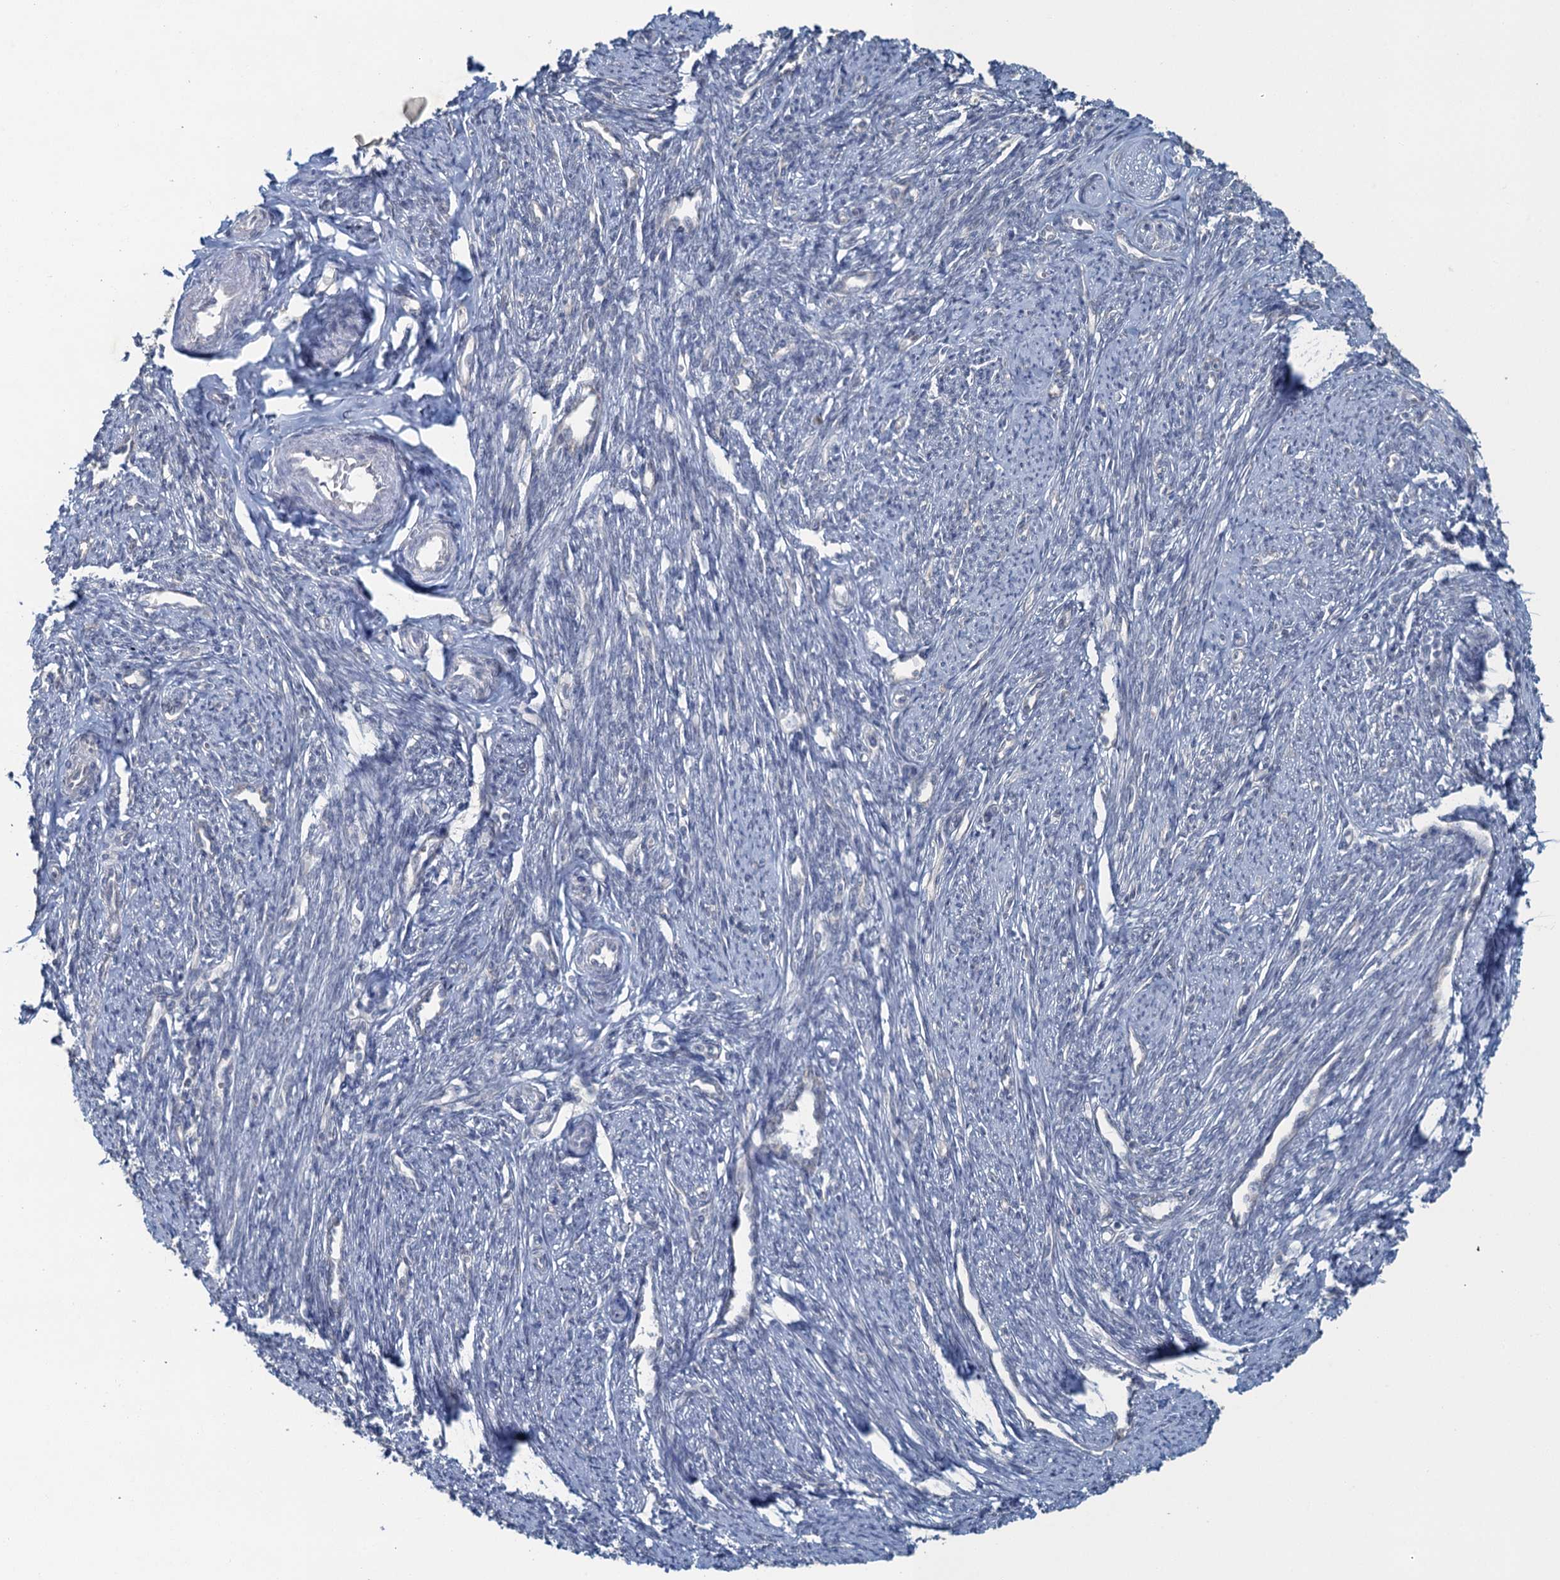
{"staining": {"intensity": "negative", "quantity": "none", "location": "none"}, "tissue": "smooth muscle", "cell_type": "Smooth muscle cells", "image_type": "normal", "snomed": [{"axis": "morphology", "description": "Normal tissue, NOS"}, {"axis": "topography", "description": "Smooth muscle"}, {"axis": "topography", "description": "Uterus"}], "caption": "This is an IHC image of unremarkable human smooth muscle. There is no positivity in smooth muscle cells.", "gene": "TEX35", "patient": {"sex": "female", "age": 59}}